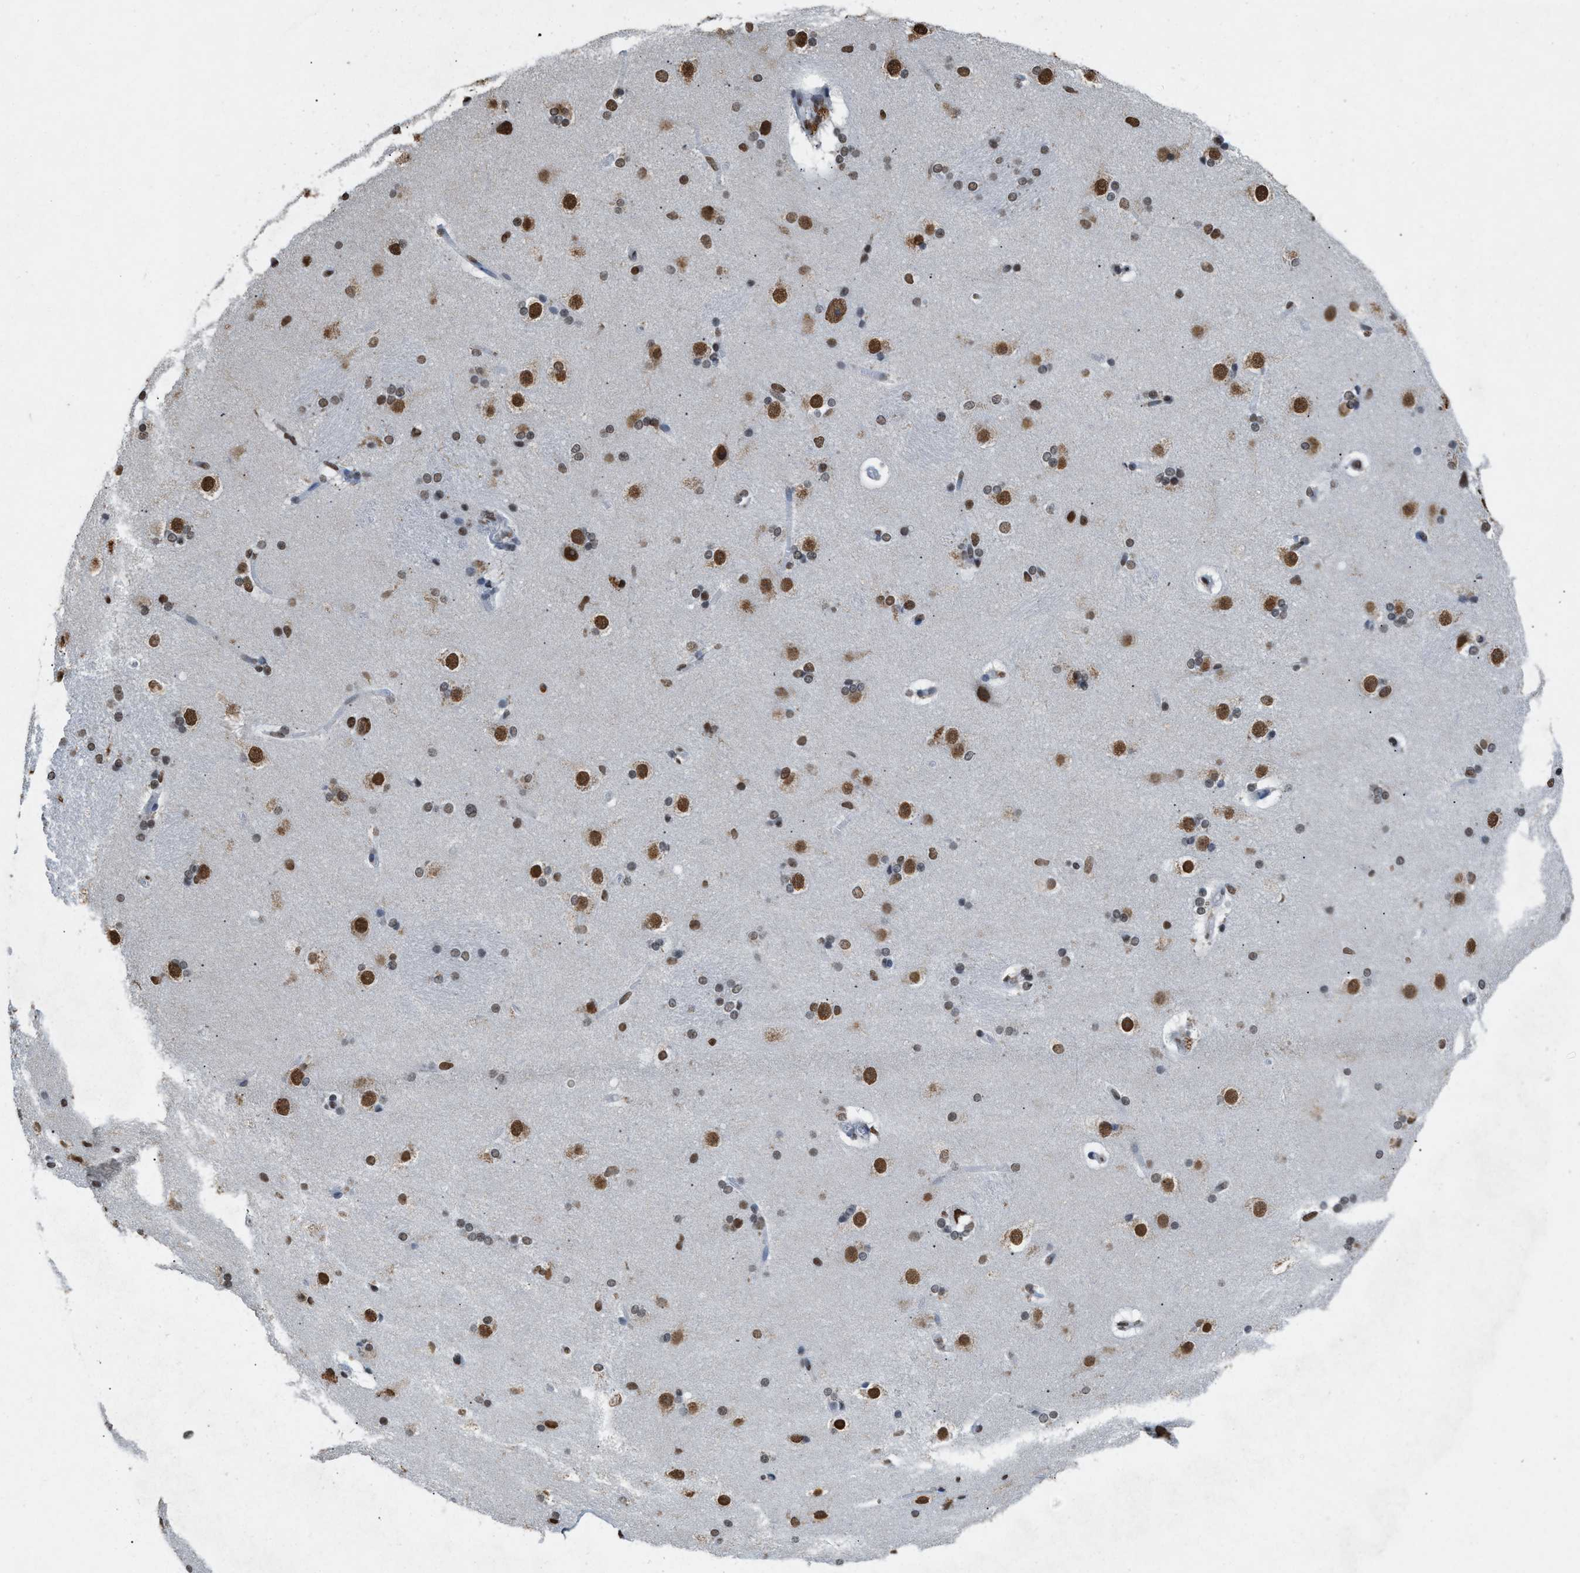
{"staining": {"intensity": "moderate", "quantity": "25%-75%", "location": "nuclear"}, "tissue": "caudate", "cell_type": "Glial cells", "image_type": "normal", "snomed": [{"axis": "morphology", "description": "Normal tissue, NOS"}, {"axis": "topography", "description": "Lateral ventricle wall"}], "caption": "Immunohistochemical staining of normal human caudate demonstrates moderate nuclear protein staining in about 25%-75% of glial cells.", "gene": "NUP88", "patient": {"sex": "female", "age": 19}}